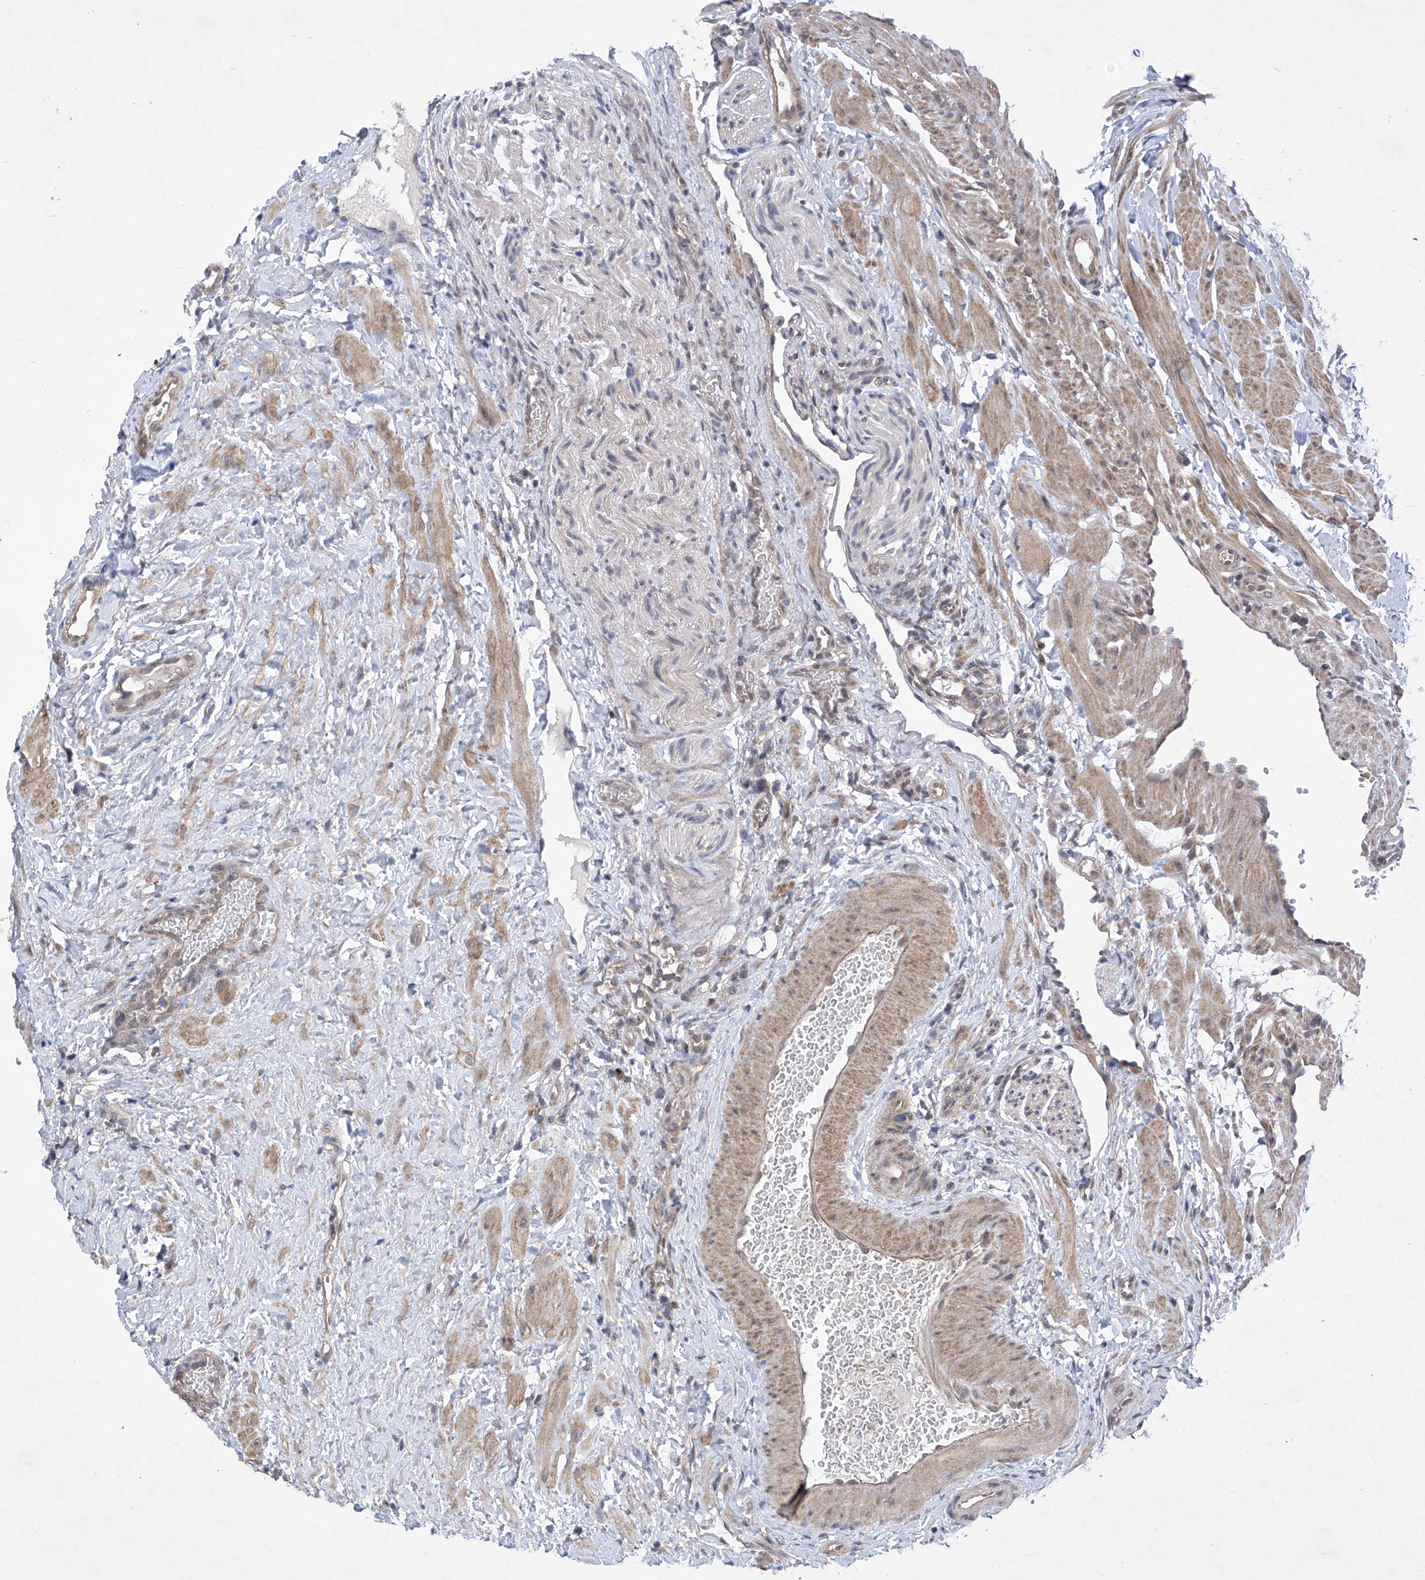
{"staining": {"intensity": "weak", "quantity": "25%-75%", "location": "cytoplasmic/membranous"}, "tissue": "ovary", "cell_type": "Follicle cells", "image_type": "normal", "snomed": [{"axis": "morphology", "description": "Normal tissue, NOS"}, {"axis": "morphology", "description": "Cyst, NOS"}, {"axis": "topography", "description": "Ovary"}], "caption": "Protein staining of benign ovary exhibits weak cytoplasmic/membranous expression in approximately 25%-75% of follicle cells.", "gene": "KIFC2", "patient": {"sex": "female", "age": 33}}